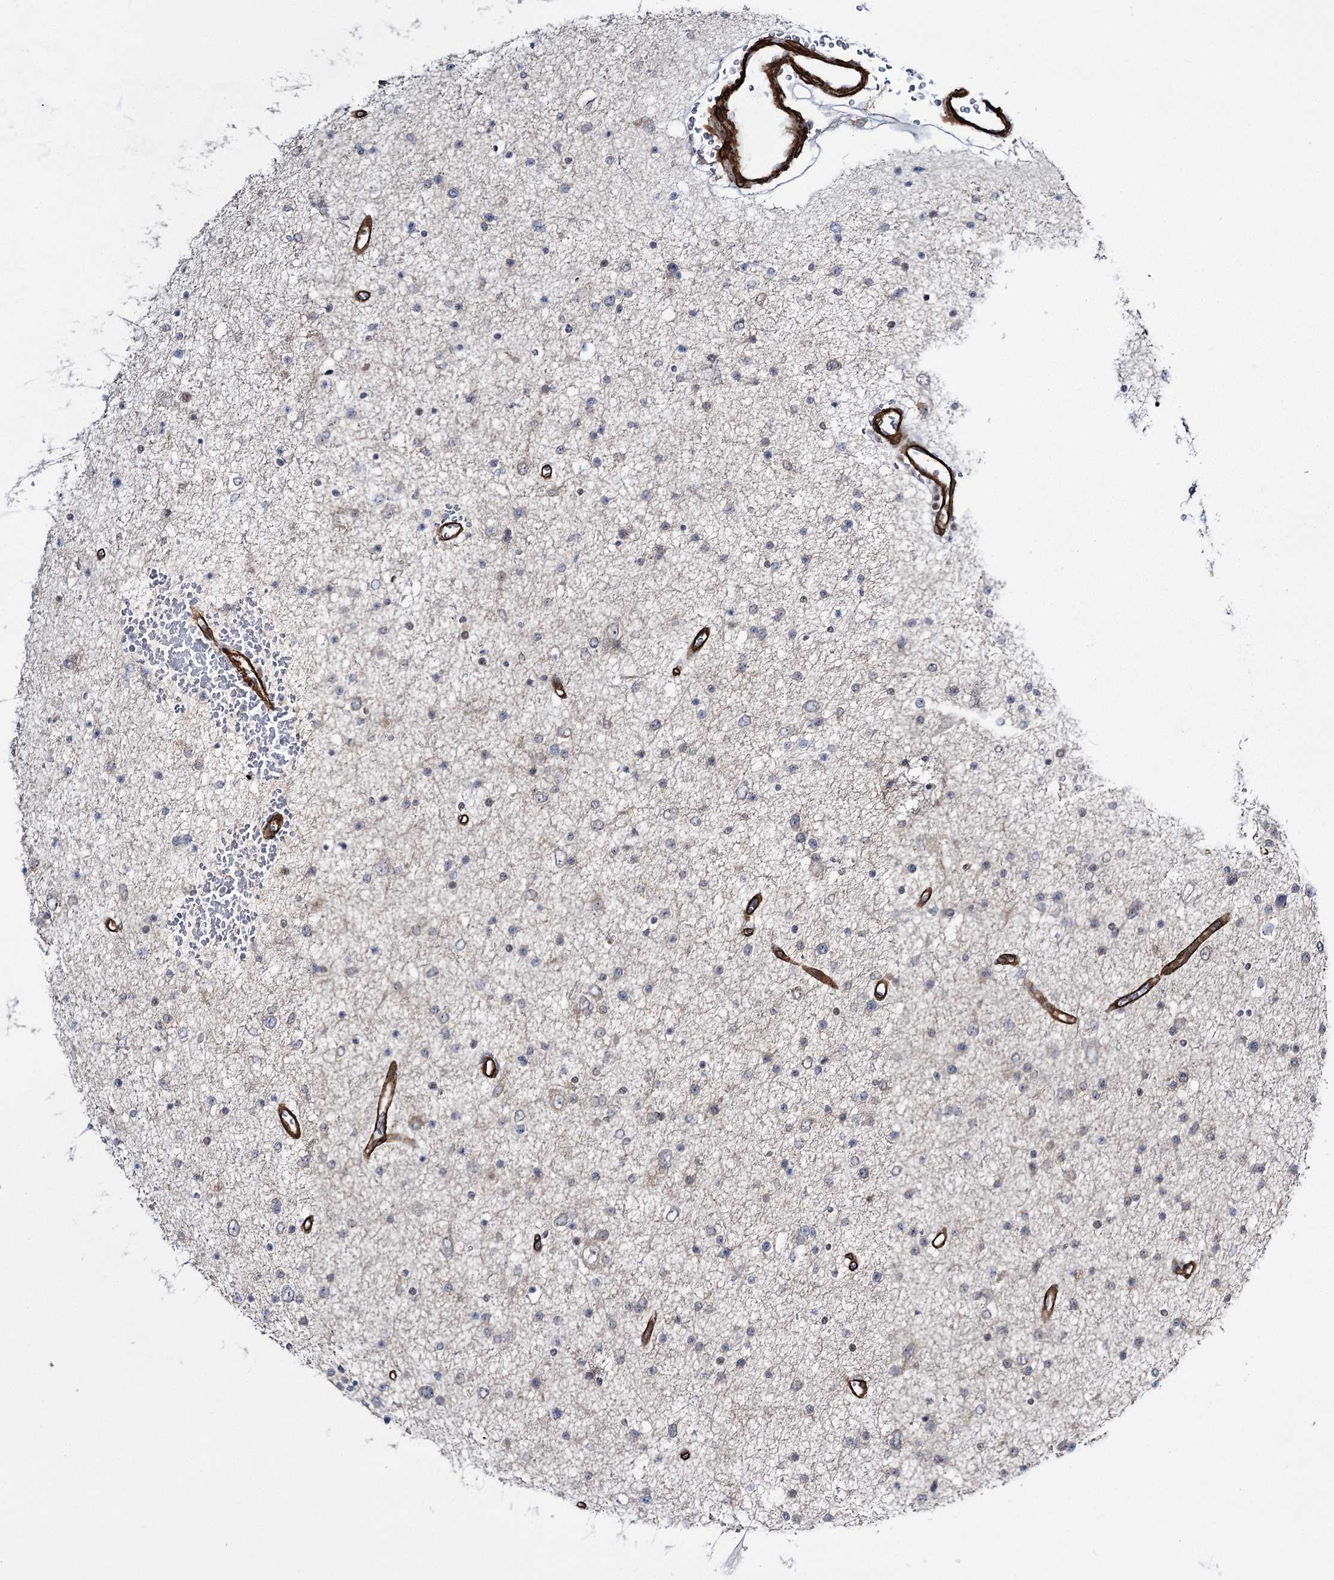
{"staining": {"intensity": "negative", "quantity": "none", "location": "none"}, "tissue": "glioma", "cell_type": "Tumor cells", "image_type": "cancer", "snomed": [{"axis": "morphology", "description": "Glioma, malignant, Low grade"}, {"axis": "topography", "description": "Brain"}], "caption": "Immunohistochemistry of glioma demonstrates no staining in tumor cells.", "gene": "CWF19L1", "patient": {"sex": "female", "age": 37}}